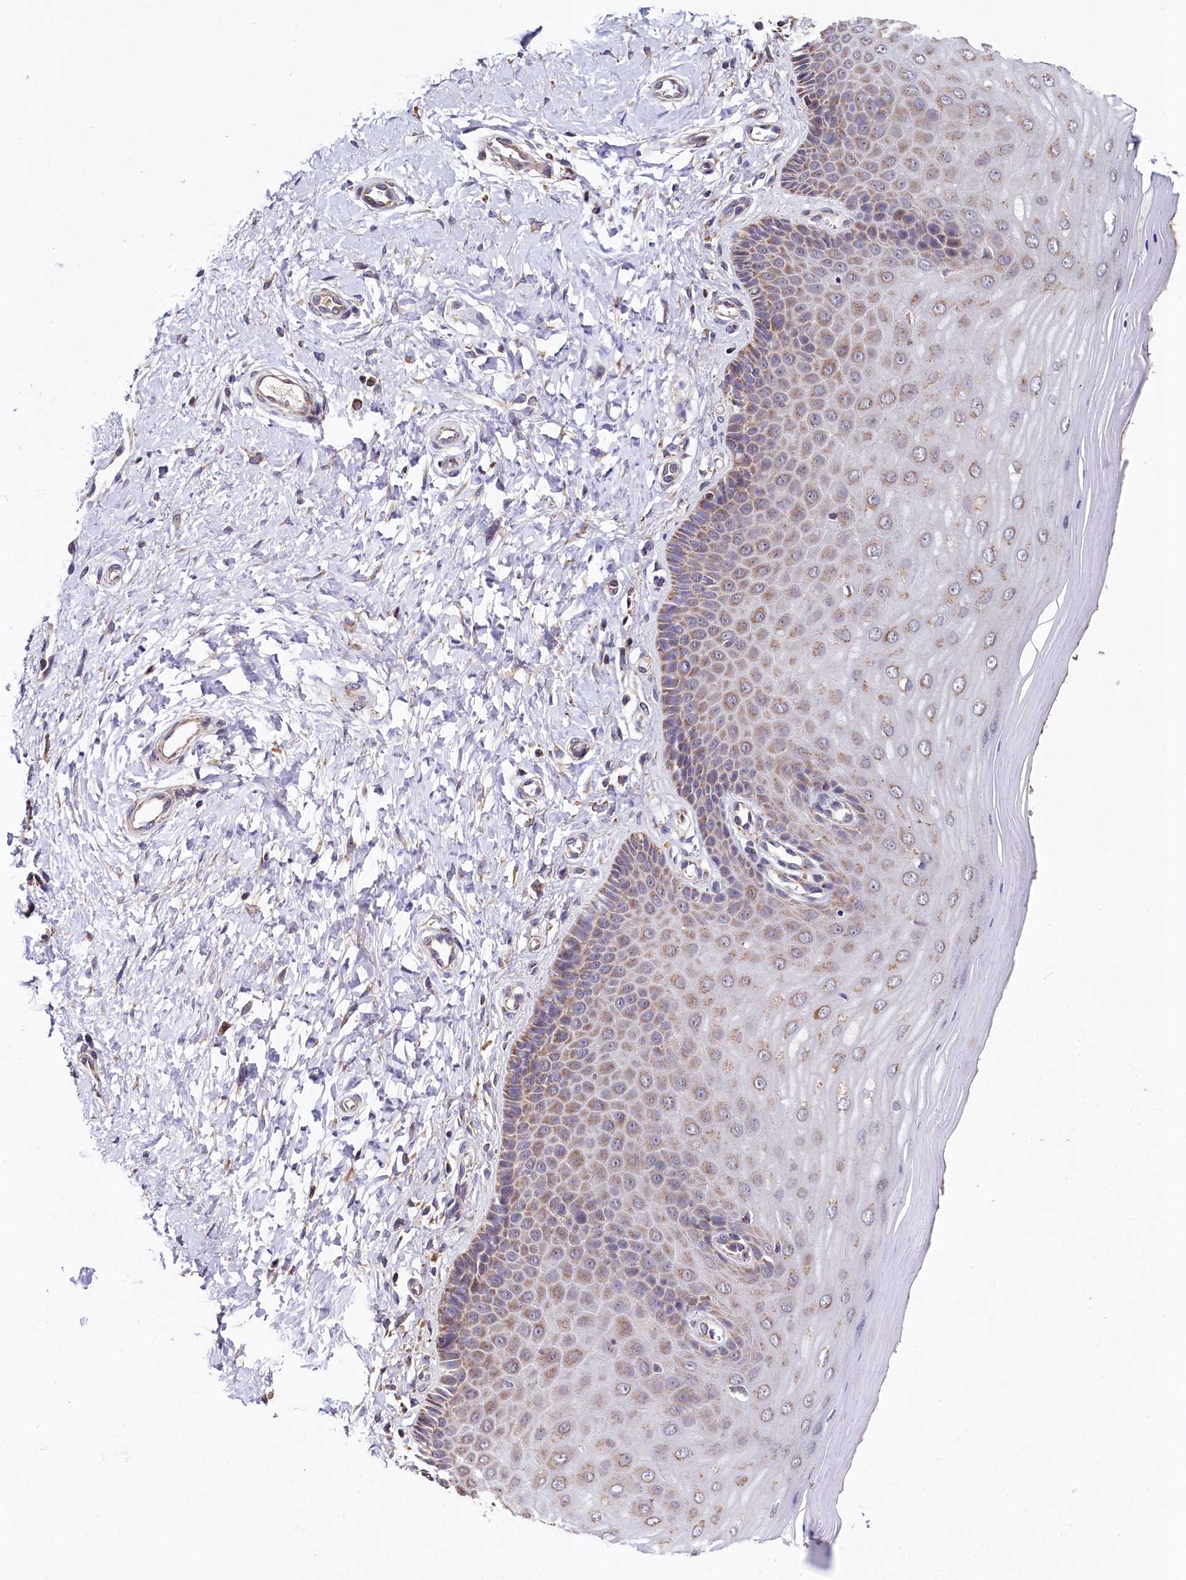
{"staining": {"intensity": "negative", "quantity": "none", "location": "none"}, "tissue": "cervix", "cell_type": "Glandular cells", "image_type": "normal", "snomed": [{"axis": "morphology", "description": "Normal tissue, NOS"}, {"axis": "topography", "description": "Cervix"}], "caption": "A photomicrograph of human cervix is negative for staining in glandular cells. (DAB immunohistochemistry (IHC), high magnification).", "gene": "SPRYD3", "patient": {"sex": "female", "age": 55}}